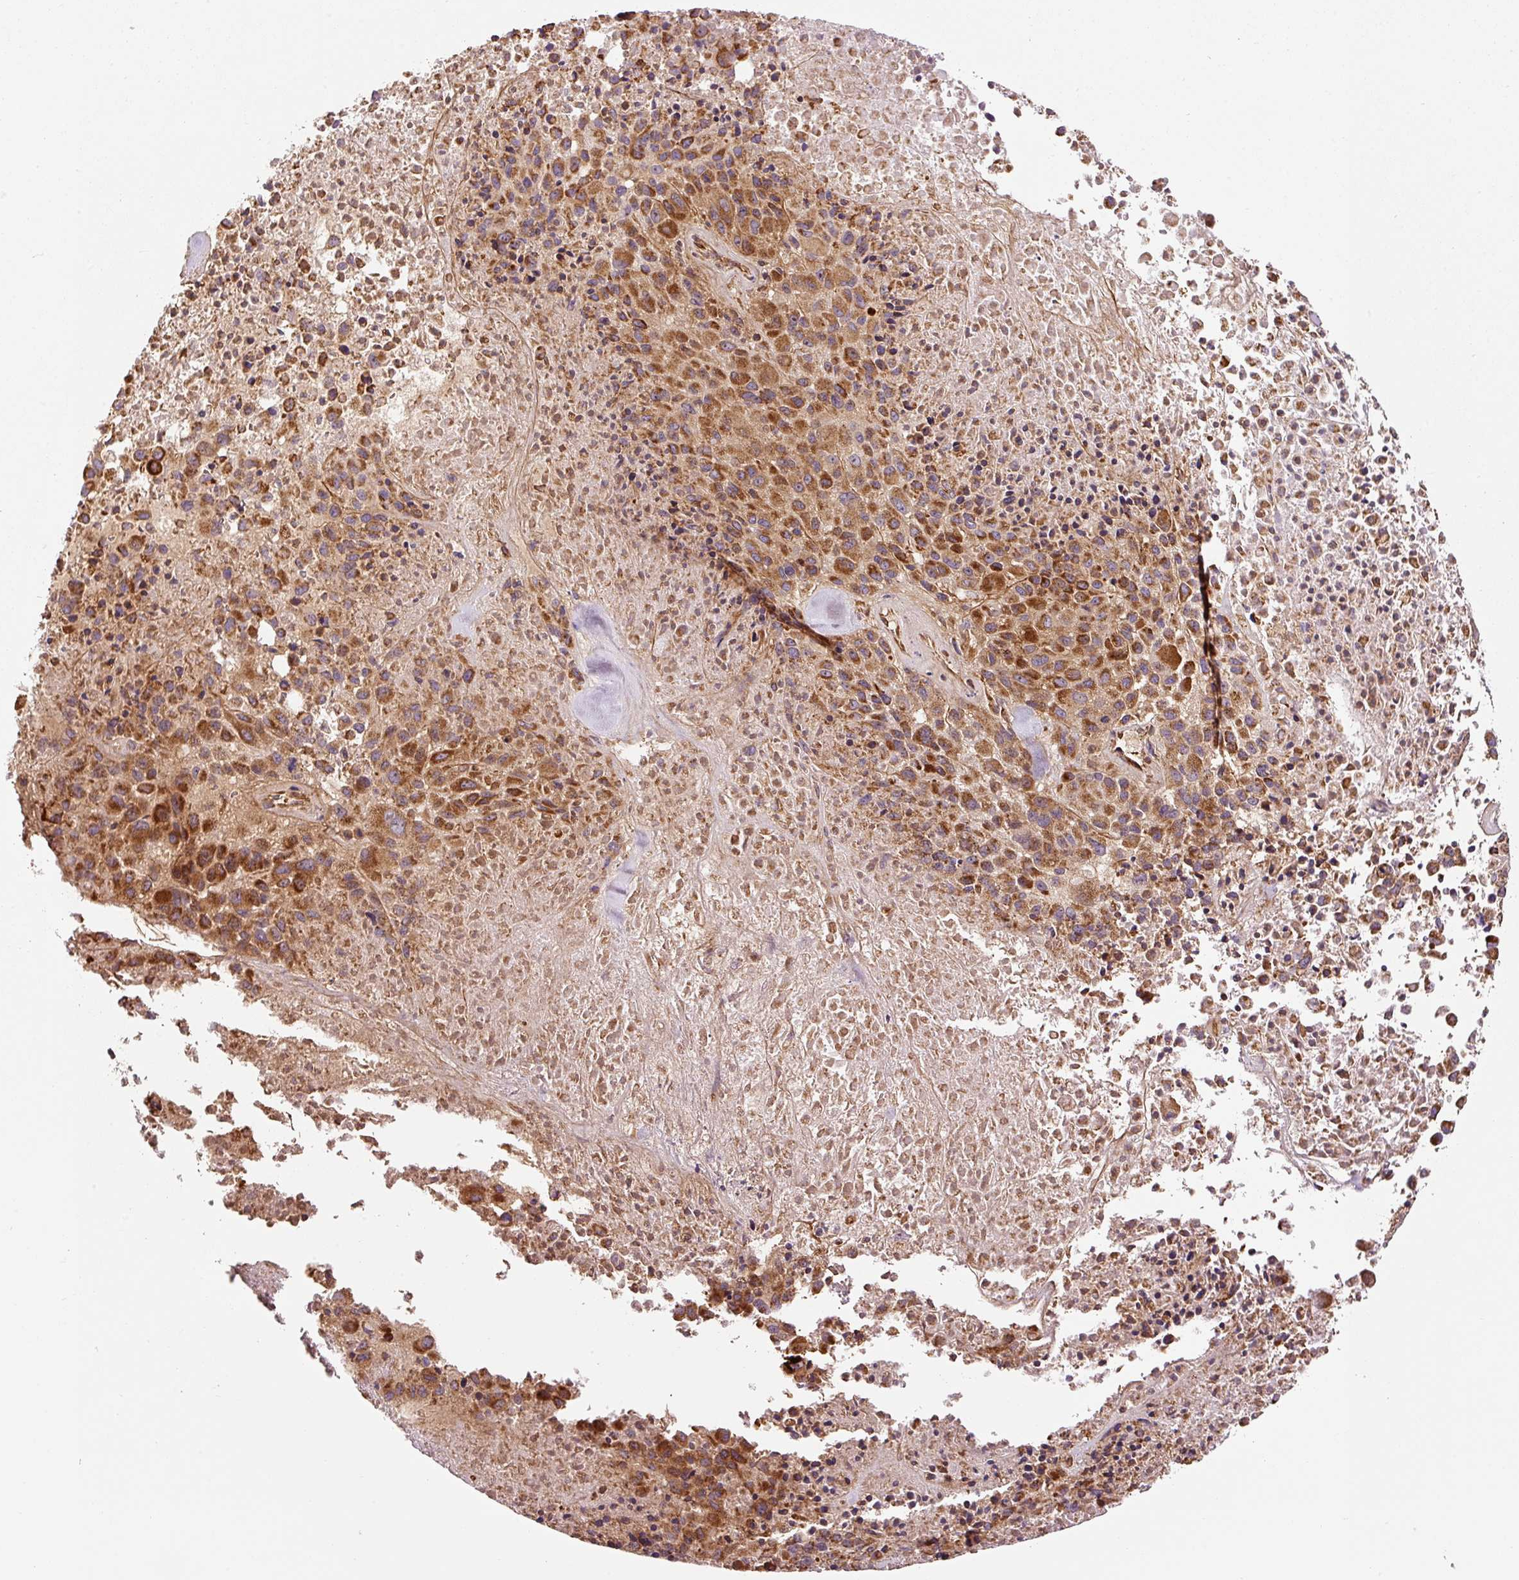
{"staining": {"intensity": "strong", "quantity": ">75%", "location": "cytoplasmic/membranous"}, "tissue": "melanoma", "cell_type": "Tumor cells", "image_type": "cancer", "snomed": [{"axis": "morphology", "description": "Malignant melanoma, Metastatic site"}, {"axis": "topography", "description": "Skin"}], "caption": "This histopathology image exhibits melanoma stained with immunohistochemistry (IHC) to label a protein in brown. The cytoplasmic/membranous of tumor cells show strong positivity for the protein. Nuclei are counter-stained blue.", "gene": "ISCU", "patient": {"sex": "female", "age": 81}}